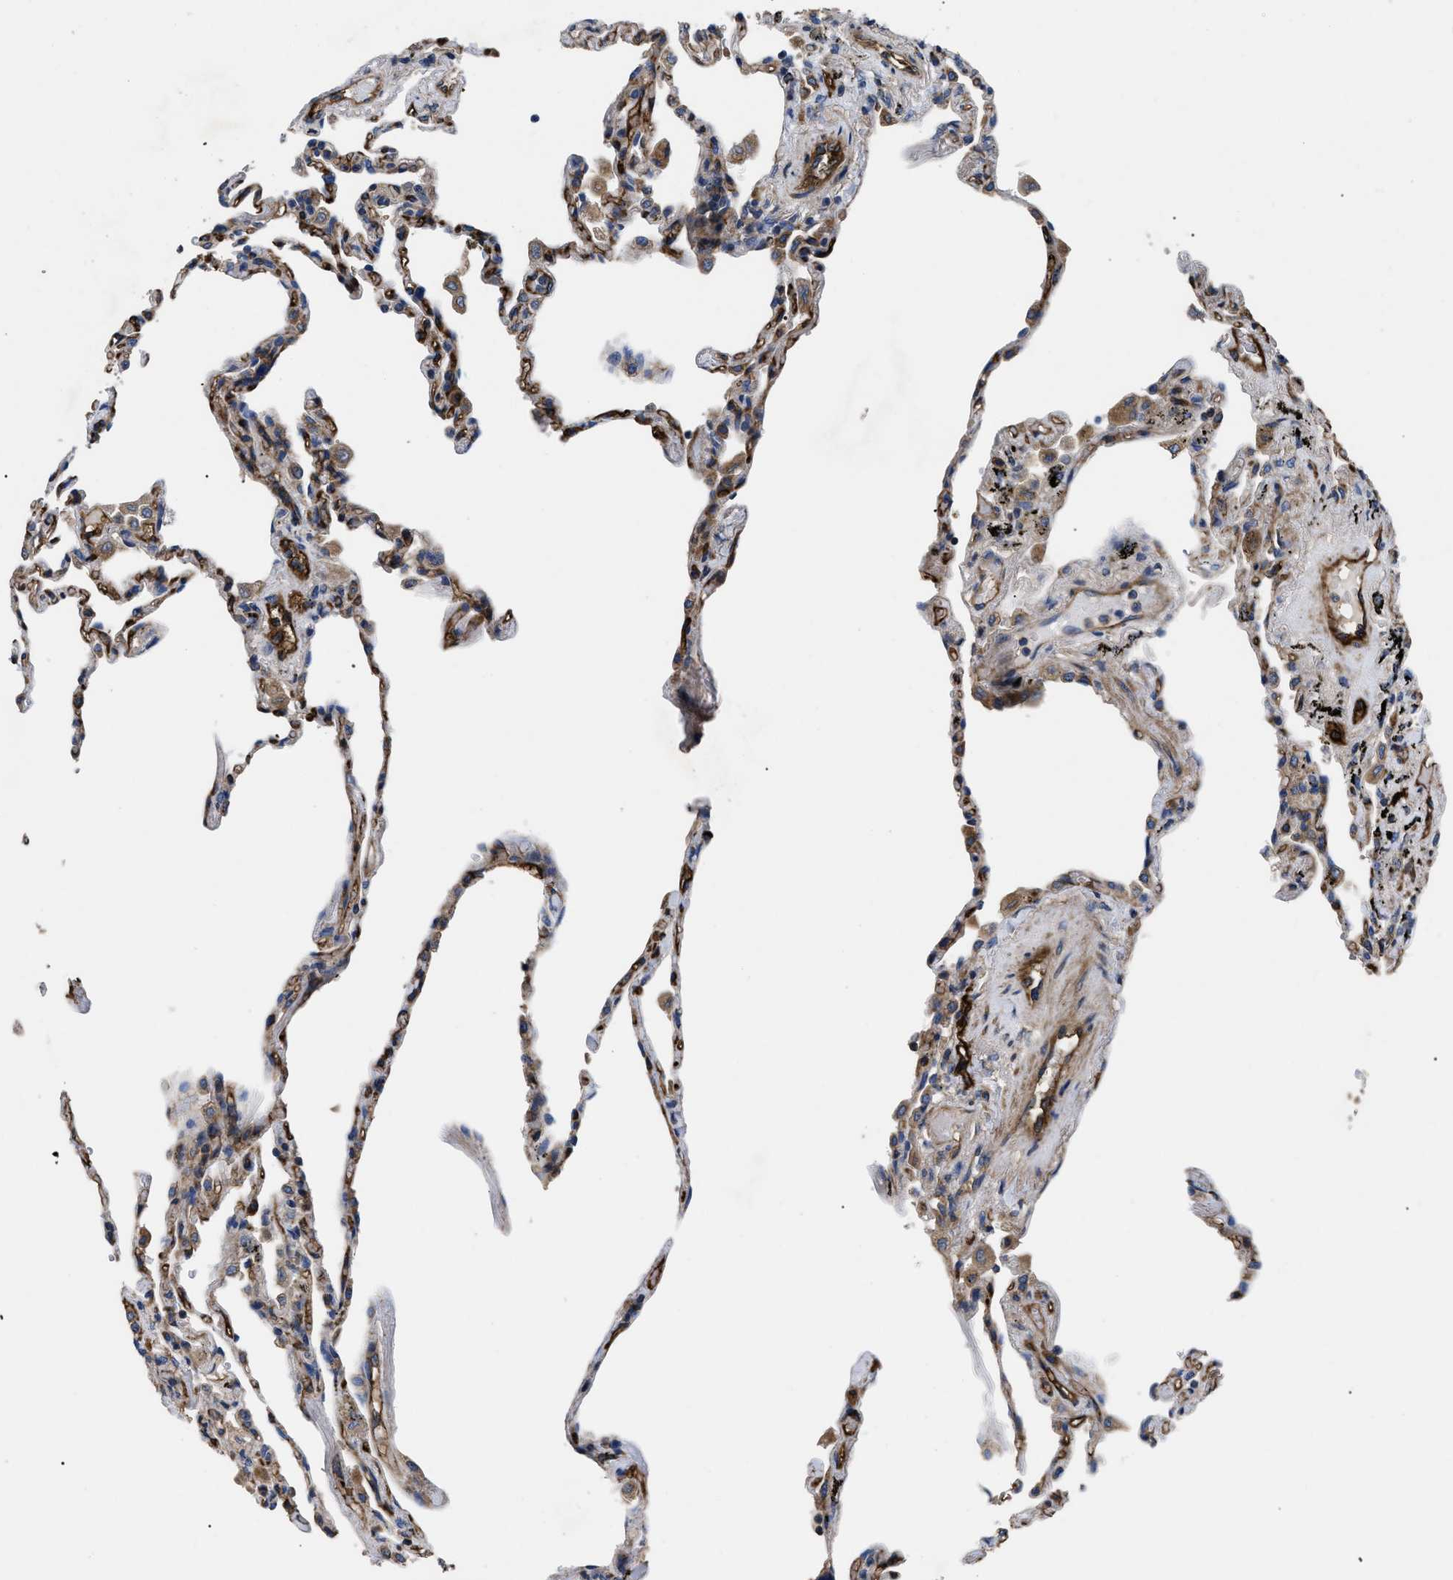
{"staining": {"intensity": "strong", "quantity": "25%-75%", "location": "cytoplasmic/membranous"}, "tissue": "lung", "cell_type": "Alveolar cells", "image_type": "normal", "snomed": [{"axis": "morphology", "description": "Normal tissue, NOS"}, {"axis": "topography", "description": "Lung"}], "caption": "Immunohistochemical staining of benign lung demonstrates 25%-75% levels of strong cytoplasmic/membranous protein staining in about 25%-75% of alveolar cells. The protein is stained brown, and the nuclei are stained in blue (DAB (3,3'-diaminobenzidine) IHC with brightfield microscopy, high magnification).", "gene": "NT5E", "patient": {"sex": "male", "age": 59}}